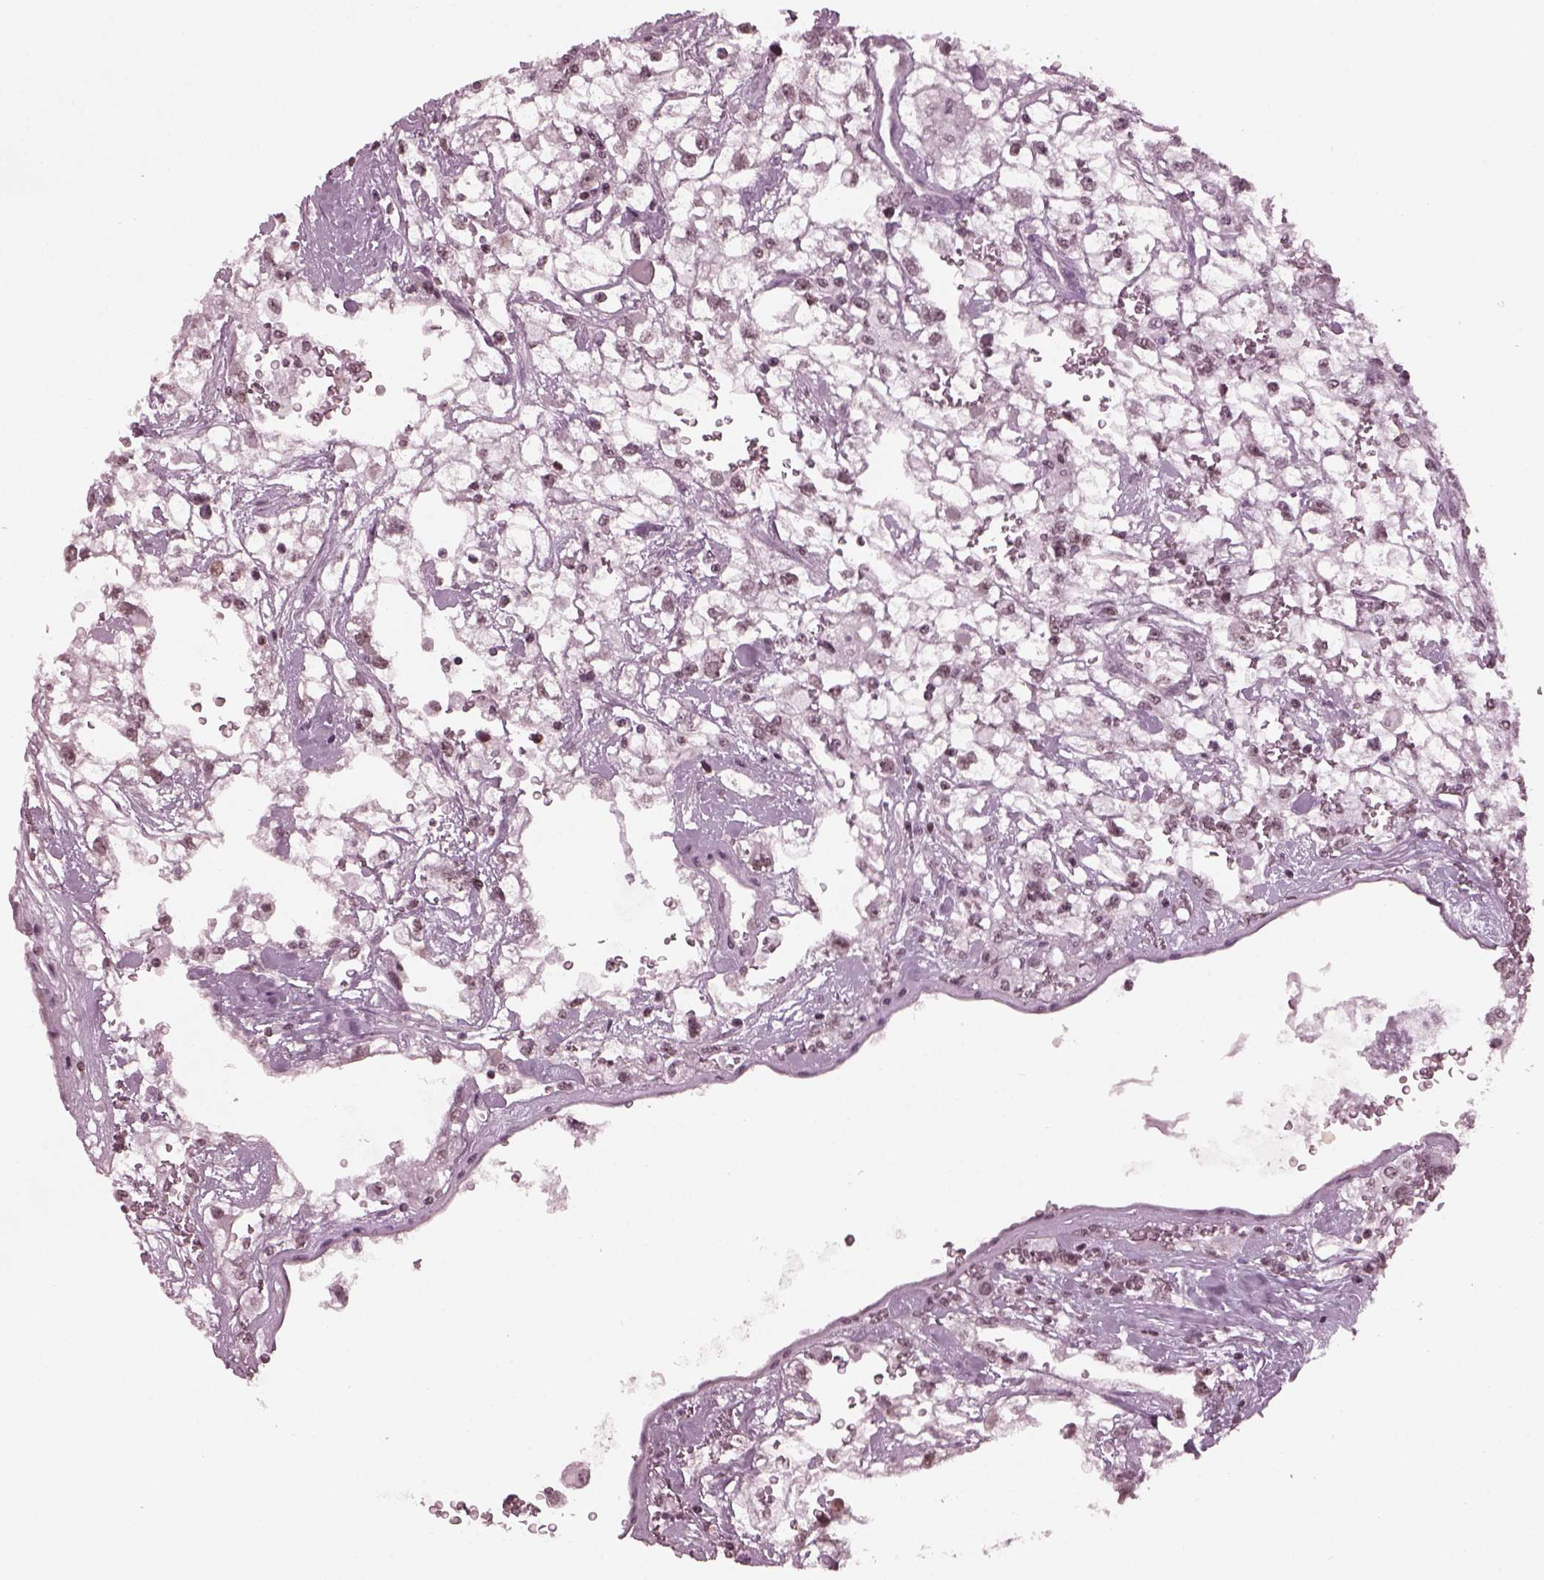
{"staining": {"intensity": "weak", "quantity": ">75%", "location": "nuclear"}, "tissue": "renal cancer", "cell_type": "Tumor cells", "image_type": "cancer", "snomed": [{"axis": "morphology", "description": "Adenocarcinoma, NOS"}, {"axis": "topography", "description": "Kidney"}], "caption": "Immunohistochemistry of adenocarcinoma (renal) reveals low levels of weak nuclear staining in approximately >75% of tumor cells.", "gene": "RUVBL2", "patient": {"sex": "male", "age": 59}}